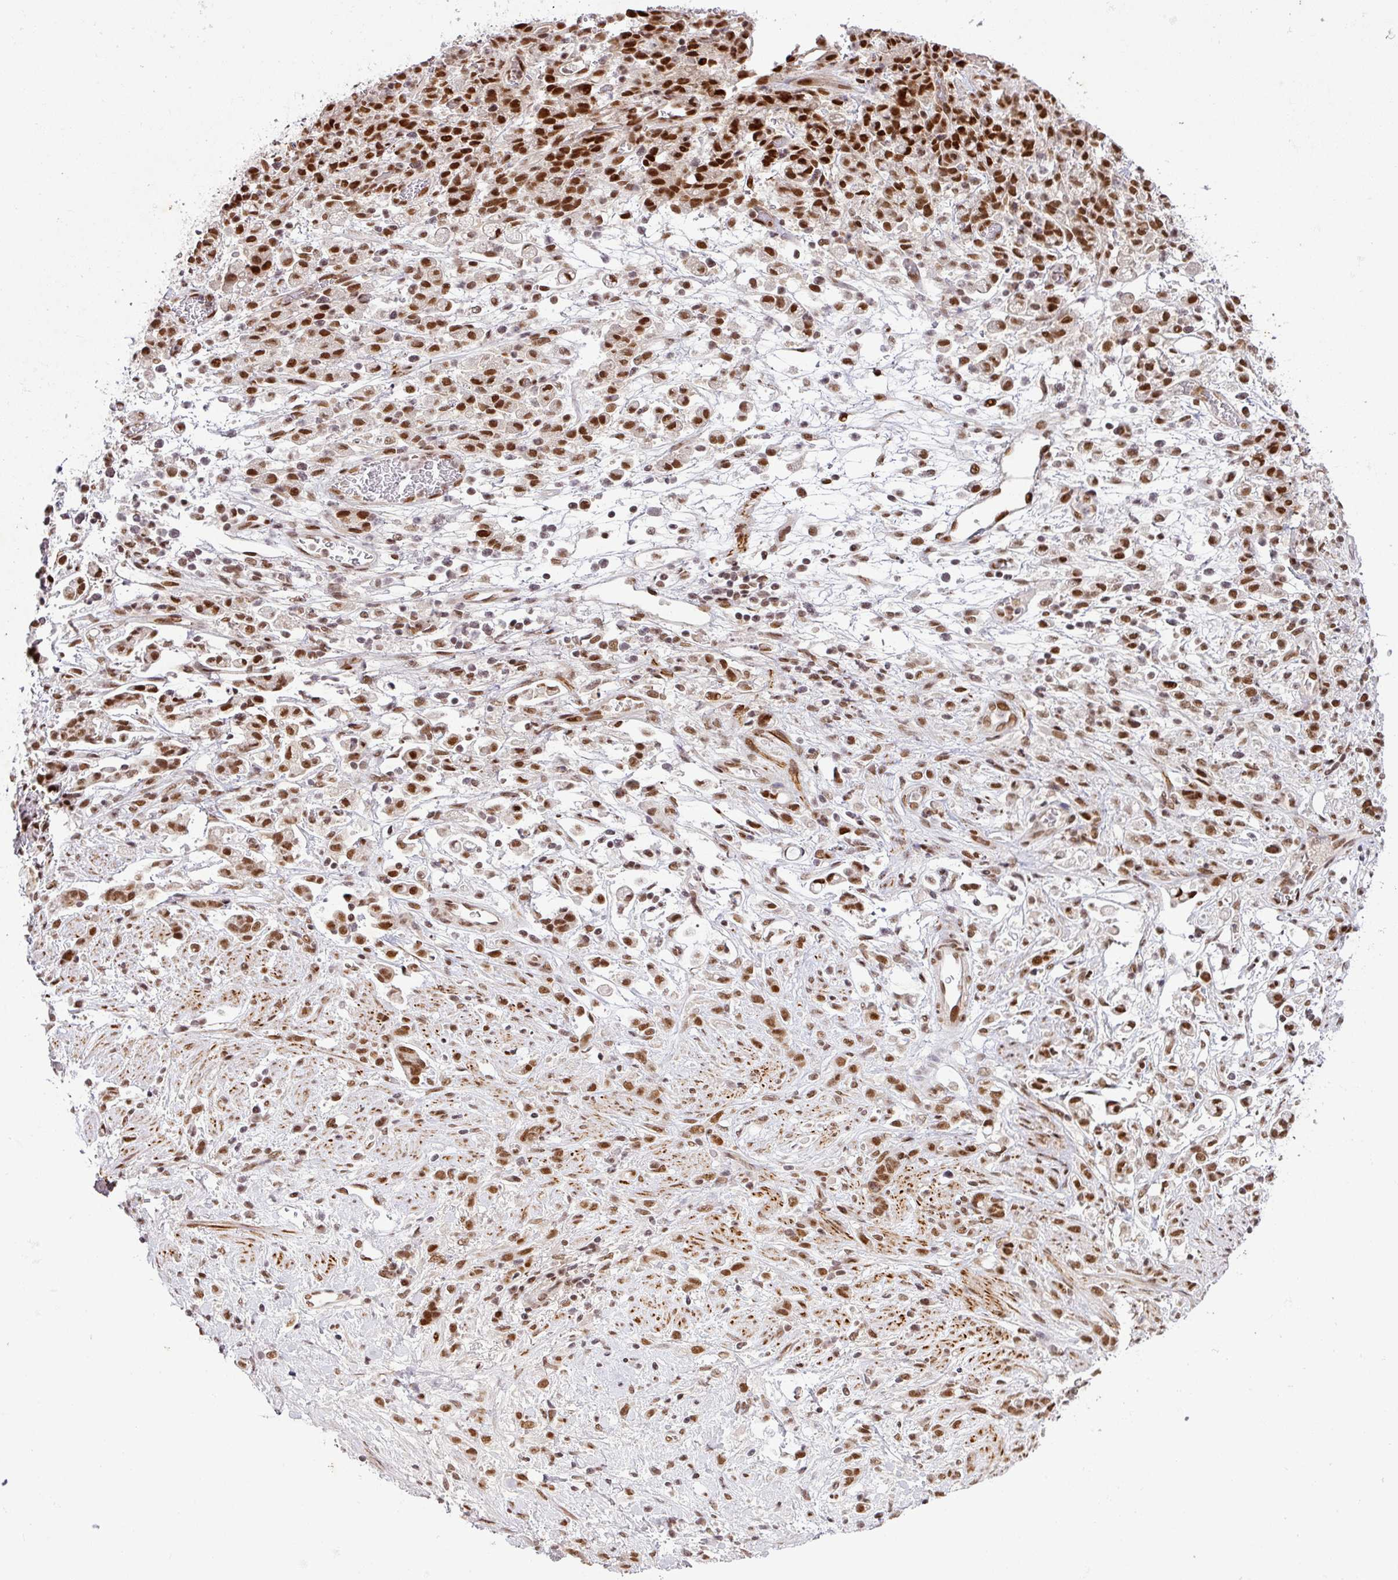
{"staining": {"intensity": "strong", "quantity": ">75%", "location": "cytoplasmic/membranous,nuclear"}, "tissue": "stomach cancer", "cell_type": "Tumor cells", "image_type": "cancer", "snomed": [{"axis": "morphology", "description": "Adenocarcinoma, NOS"}, {"axis": "topography", "description": "Stomach"}], "caption": "Stomach cancer stained with a protein marker demonstrates strong staining in tumor cells.", "gene": "SRSF2", "patient": {"sex": "female", "age": 60}}